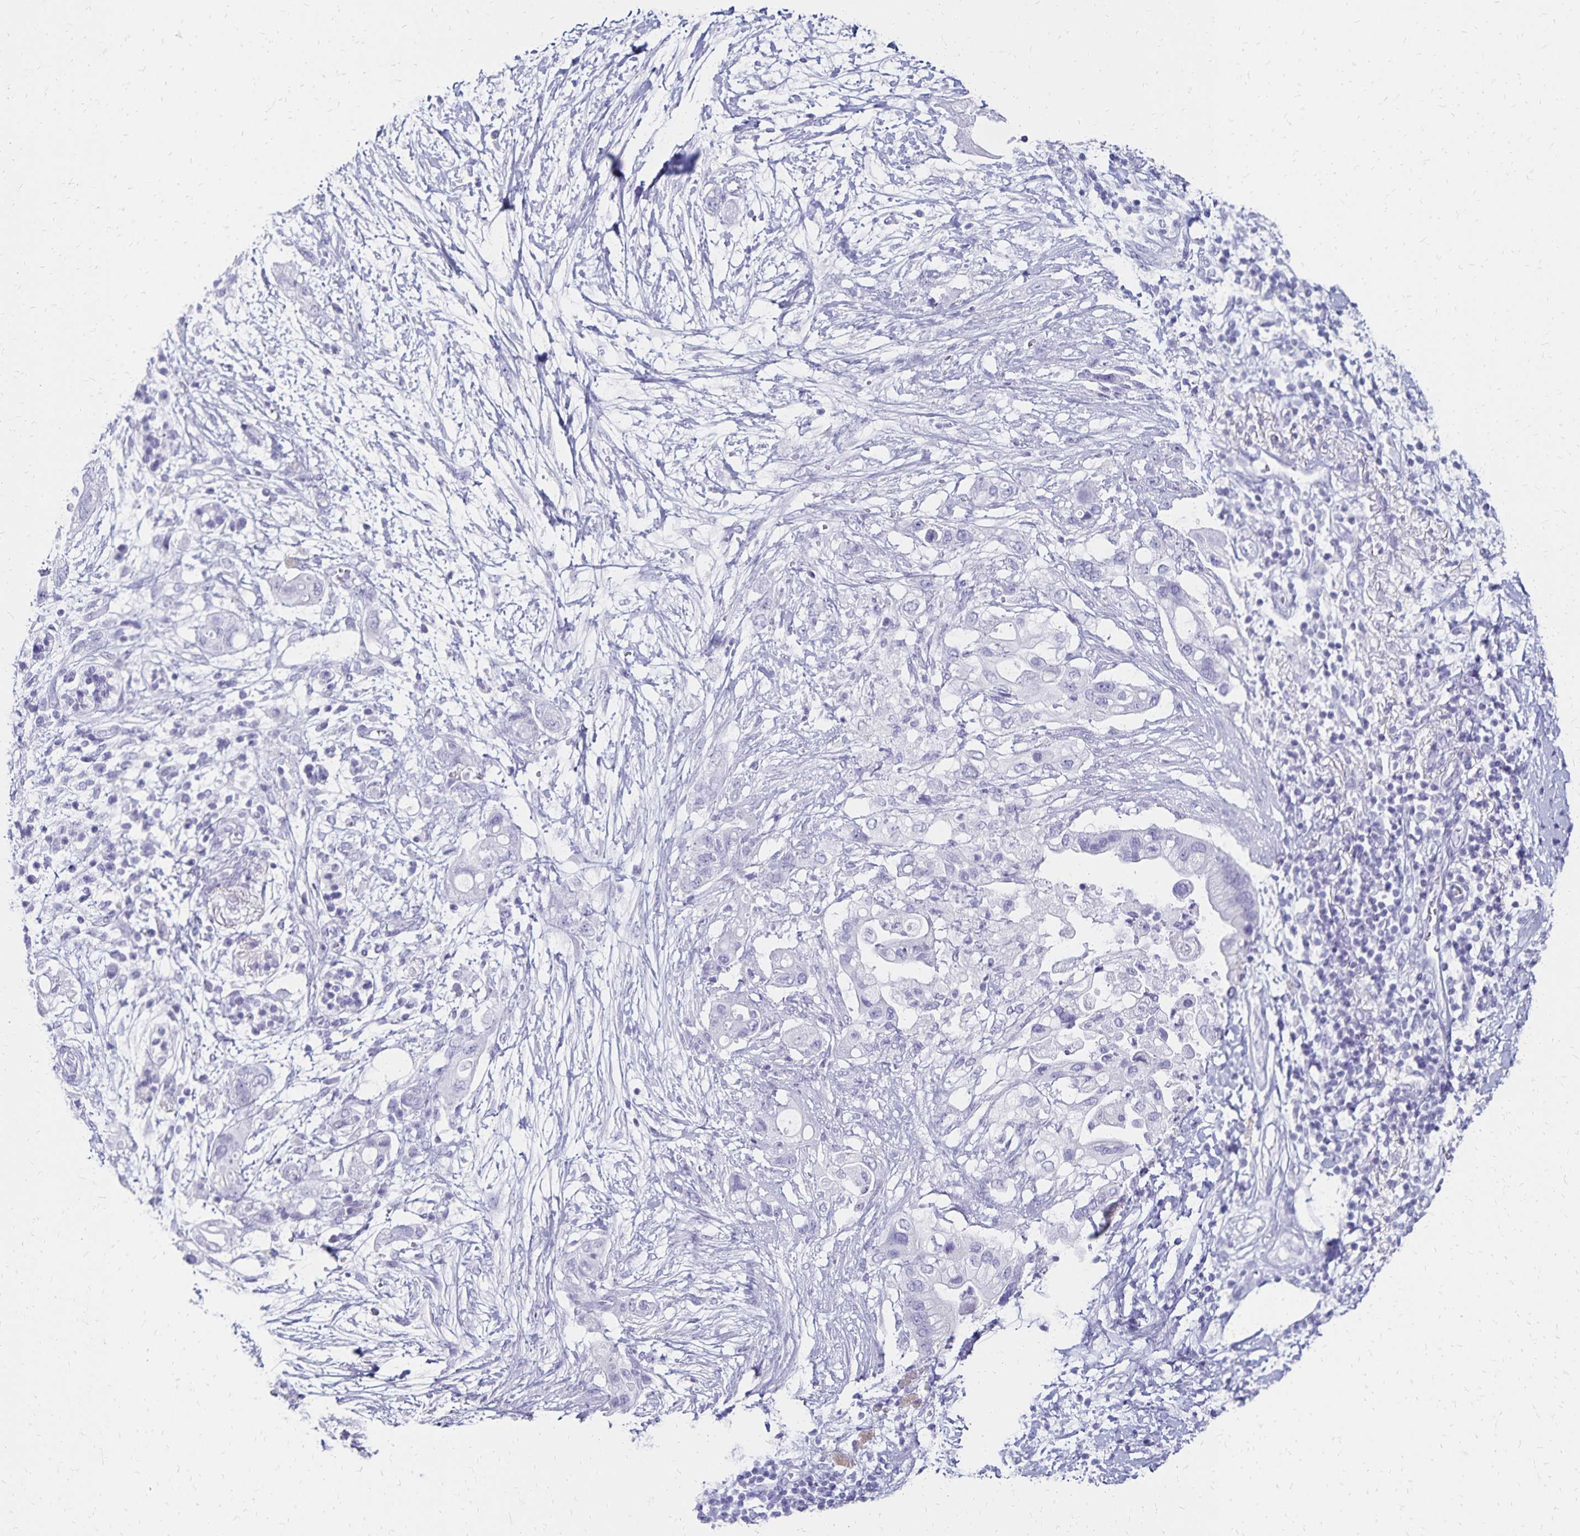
{"staining": {"intensity": "negative", "quantity": "none", "location": "none"}, "tissue": "pancreatic cancer", "cell_type": "Tumor cells", "image_type": "cancer", "snomed": [{"axis": "morphology", "description": "Adenocarcinoma, NOS"}, {"axis": "topography", "description": "Pancreas"}], "caption": "DAB (3,3'-diaminobenzidine) immunohistochemical staining of human adenocarcinoma (pancreatic) reveals no significant positivity in tumor cells.", "gene": "GIP", "patient": {"sex": "female", "age": 72}}